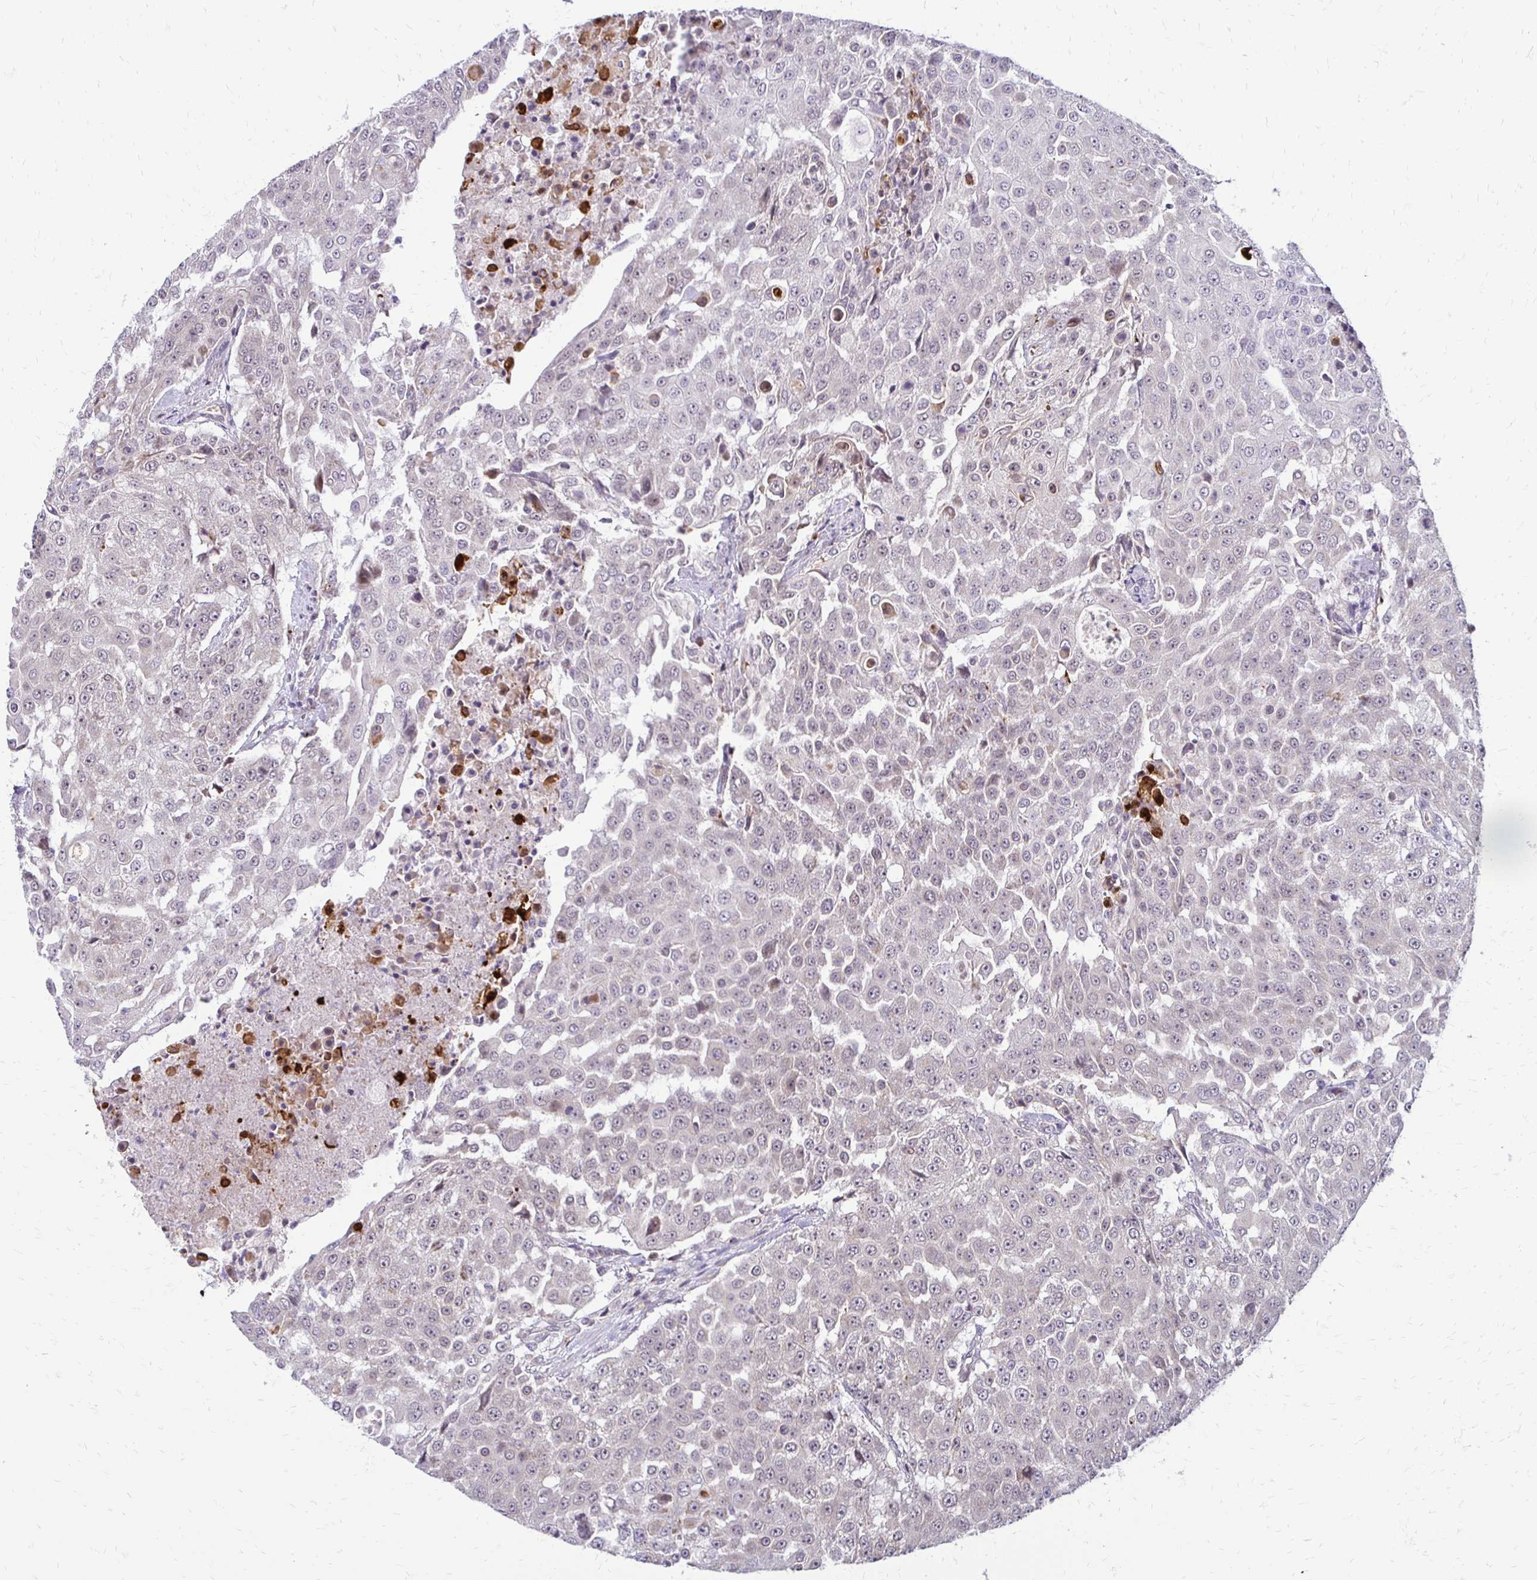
{"staining": {"intensity": "negative", "quantity": "none", "location": "none"}, "tissue": "urothelial cancer", "cell_type": "Tumor cells", "image_type": "cancer", "snomed": [{"axis": "morphology", "description": "Urothelial carcinoma, High grade"}, {"axis": "topography", "description": "Urinary bladder"}], "caption": "DAB (3,3'-diaminobenzidine) immunohistochemical staining of urothelial carcinoma (high-grade) displays no significant positivity in tumor cells.", "gene": "TRIR", "patient": {"sex": "female", "age": 63}}